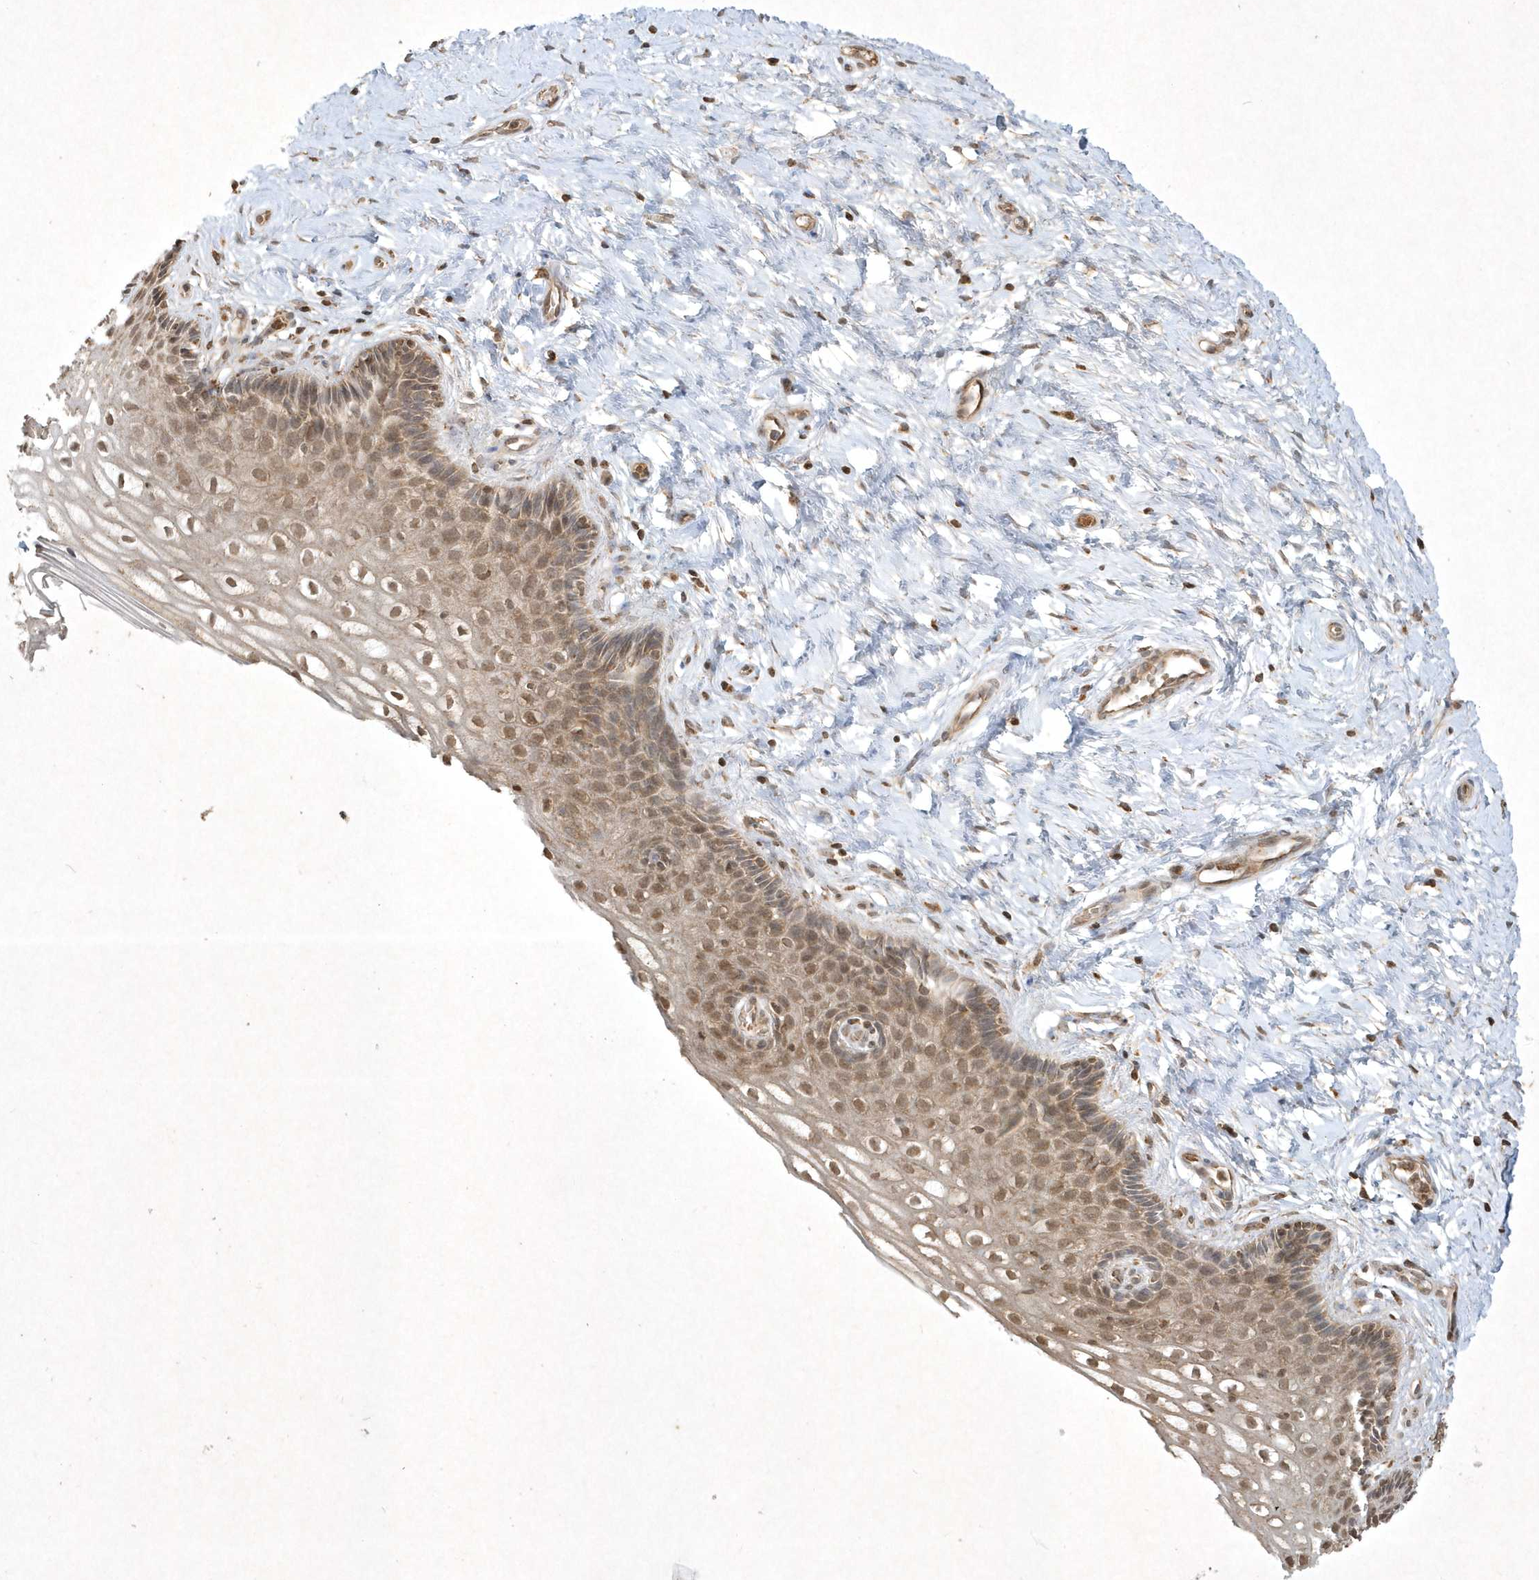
{"staining": {"intensity": "moderate", "quantity": ">75%", "location": "cytoplasmic/membranous"}, "tissue": "cervix", "cell_type": "Glandular cells", "image_type": "normal", "snomed": [{"axis": "morphology", "description": "Normal tissue, NOS"}, {"axis": "topography", "description": "Cervix"}], "caption": "Protein expression analysis of unremarkable cervix demonstrates moderate cytoplasmic/membranous expression in approximately >75% of glandular cells.", "gene": "PLTP", "patient": {"sex": "female", "age": 33}}